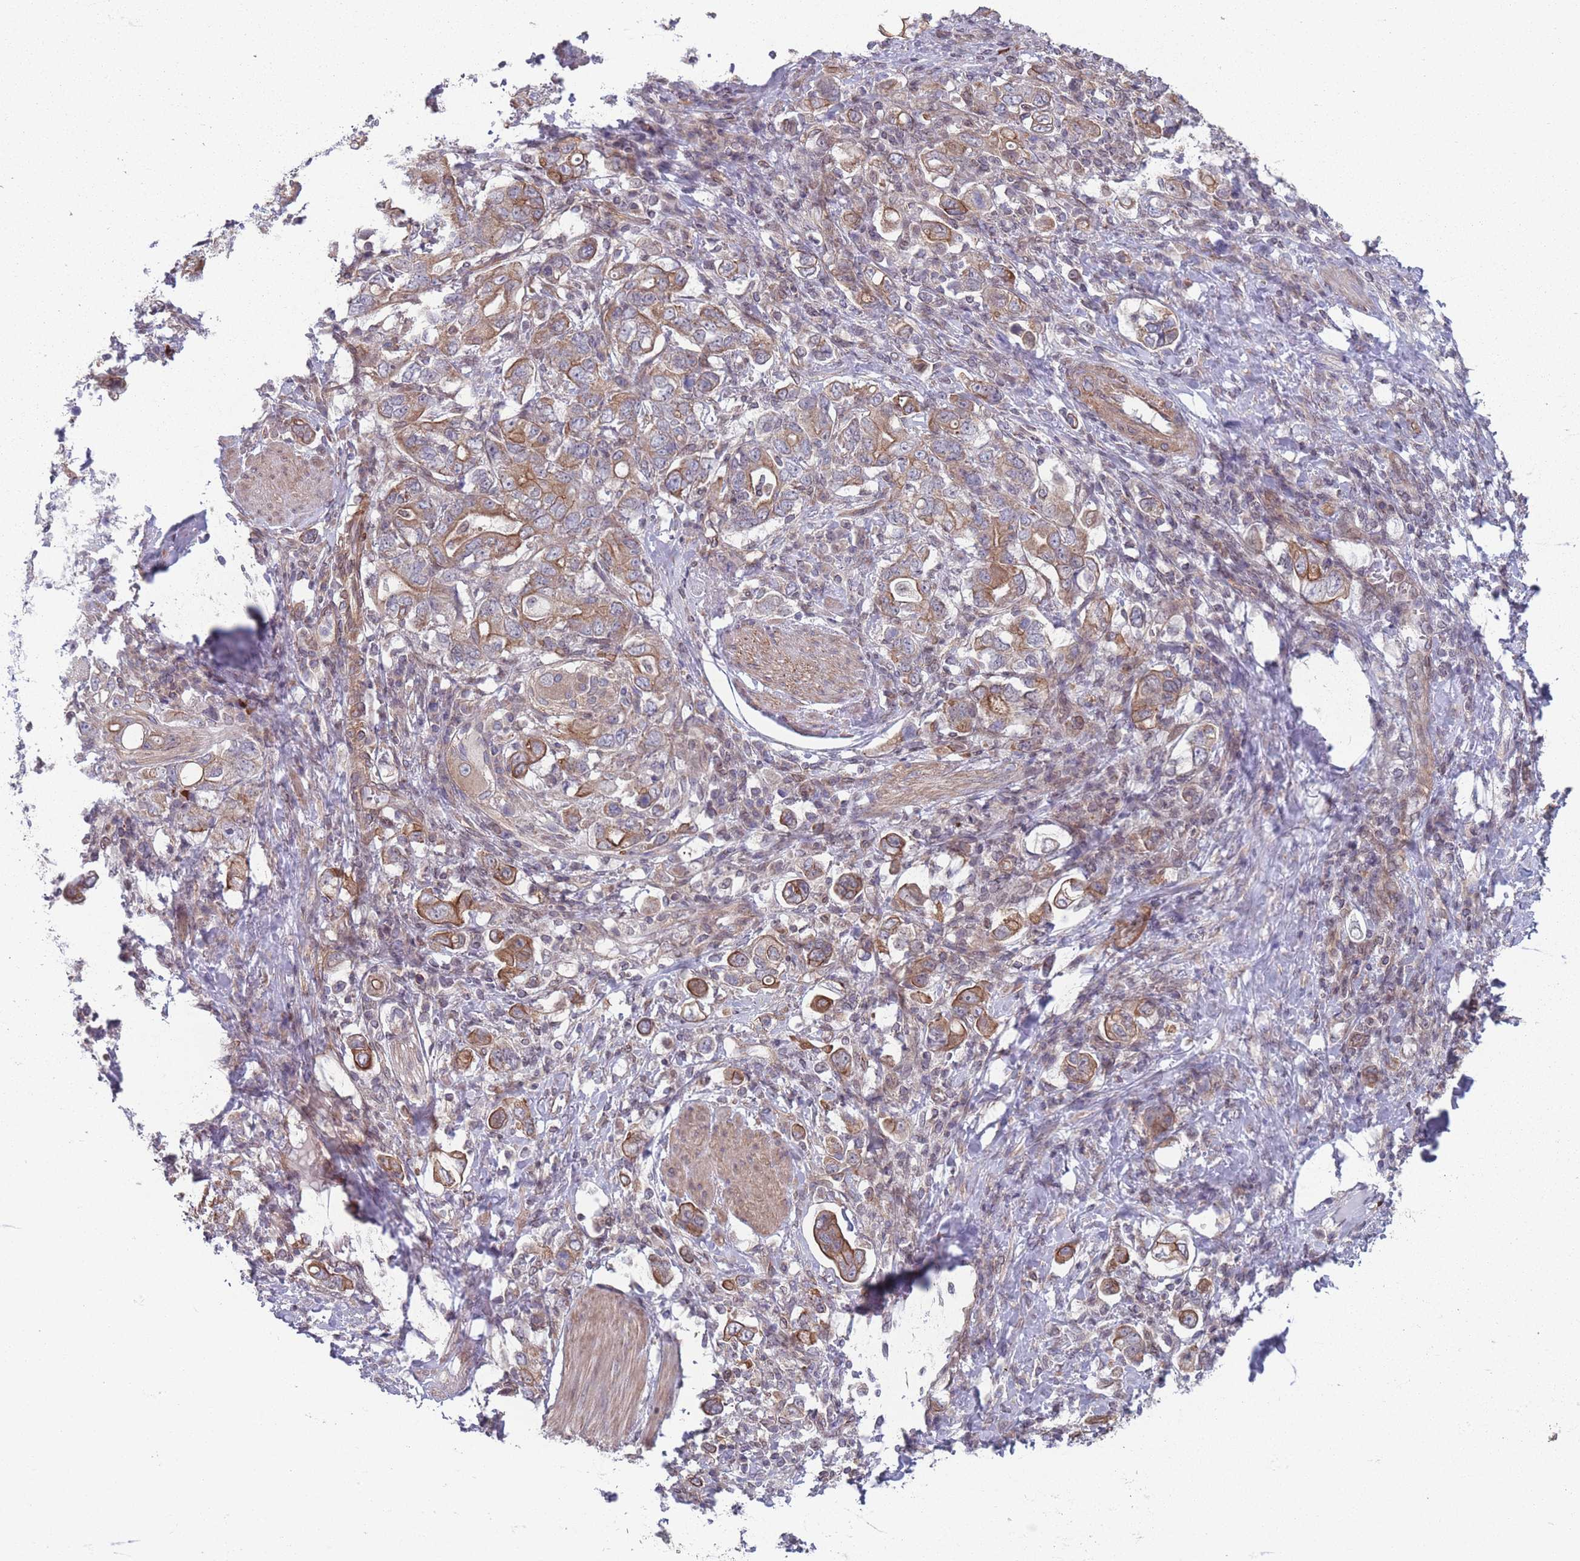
{"staining": {"intensity": "moderate", "quantity": ">75%", "location": "cytoplasmic/membranous"}, "tissue": "stomach cancer", "cell_type": "Tumor cells", "image_type": "cancer", "snomed": [{"axis": "morphology", "description": "Adenocarcinoma, NOS"}, {"axis": "topography", "description": "Stomach, upper"}, {"axis": "topography", "description": "Stomach"}], "caption": "High-power microscopy captured an immunohistochemistry photomicrograph of adenocarcinoma (stomach), revealing moderate cytoplasmic/membranous staining in about >75% of tumor cells.", "gene": "VRK2", "patient": {"sex": "male", "age": 62}}